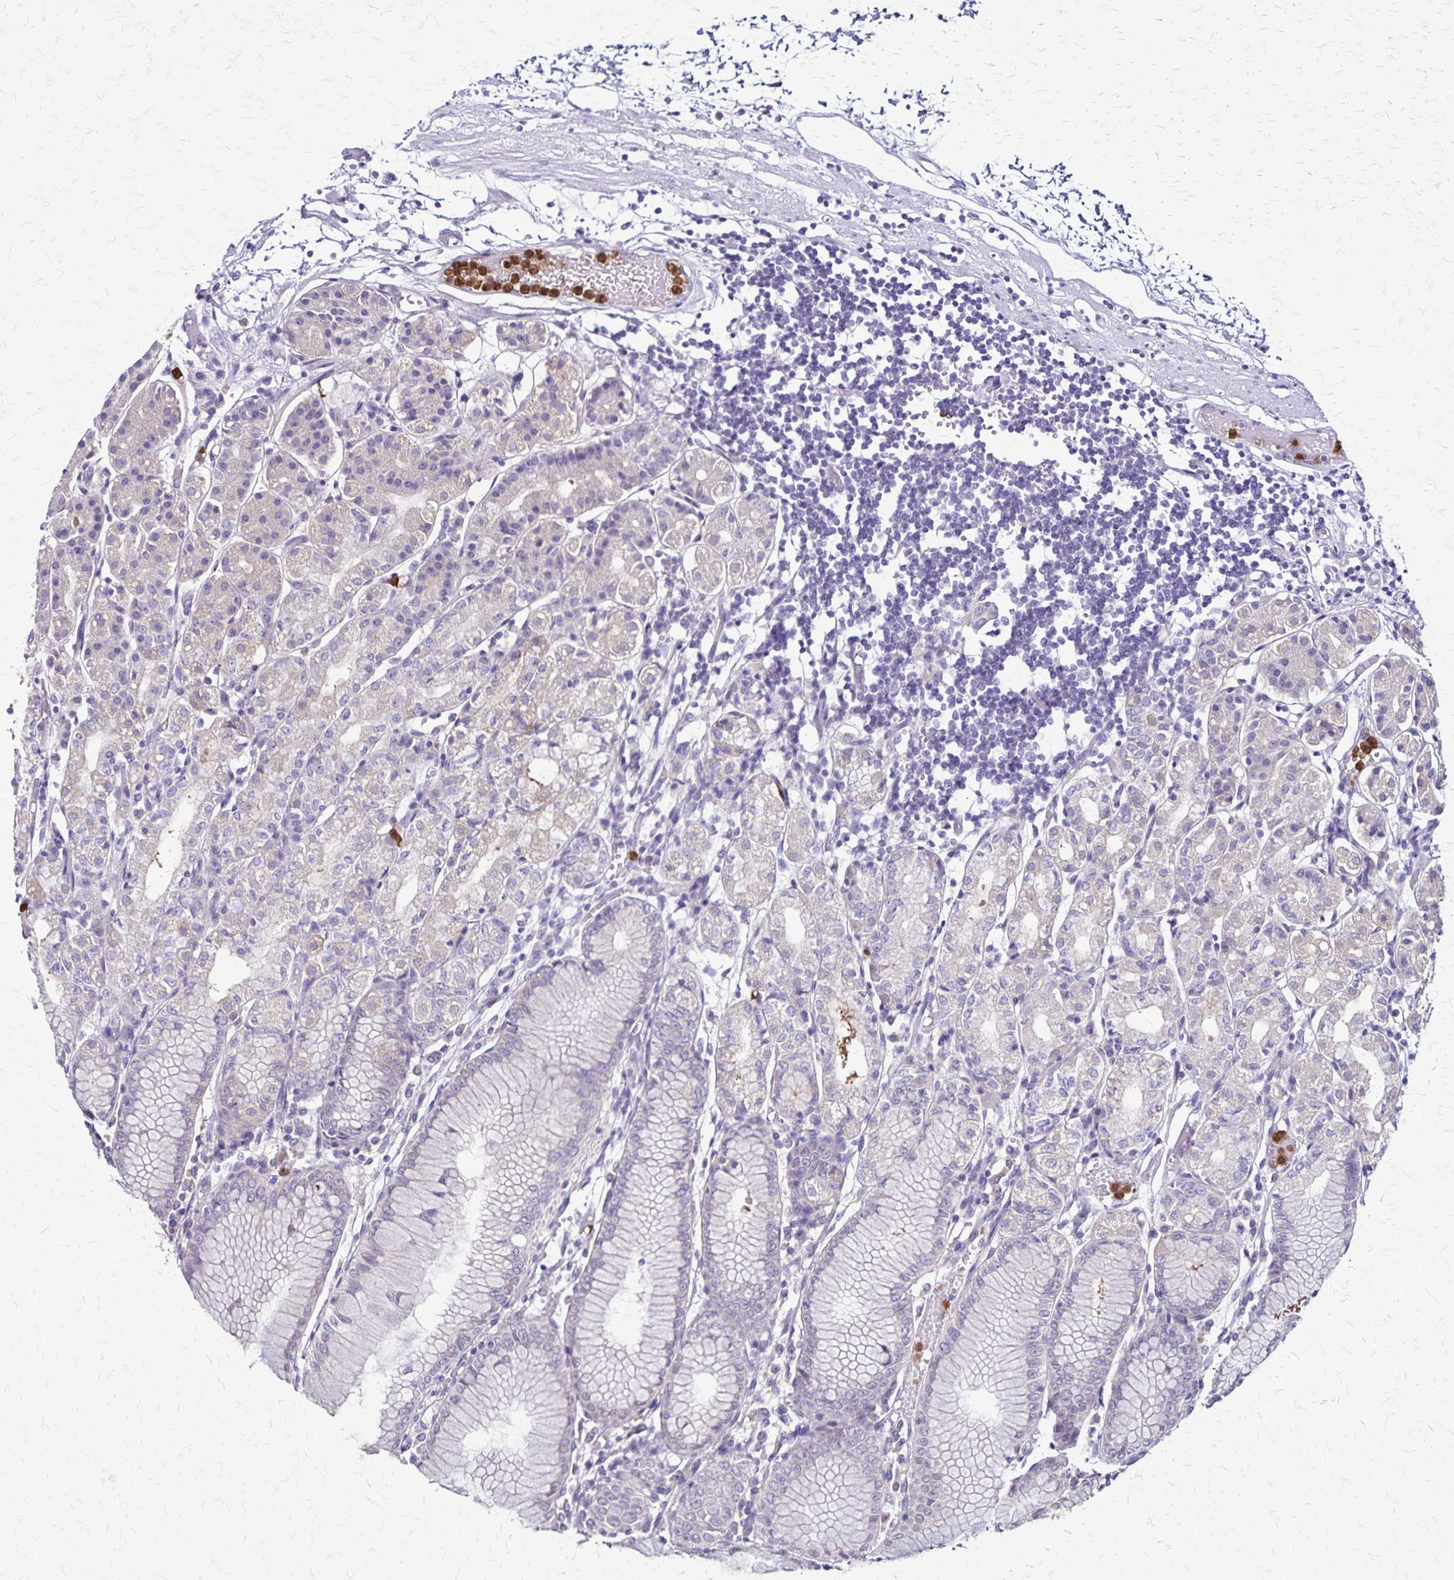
{"staining": {"intensity": "negative", "quantity": "none", "location": "none"}, "tissue": "stomach", "cell_type": "Glandular cells", "image_type": "normal", "snomed": [{"axis": "morphology", "description": "Normal tissue, NOS"}, {"axis": "topography", "description": "Stomach"}], "caption": "Glandular cells show no significant positivity in normal stomach.", "gene": "ULBP3", "patient": {"sex": "female", "age": 57}}